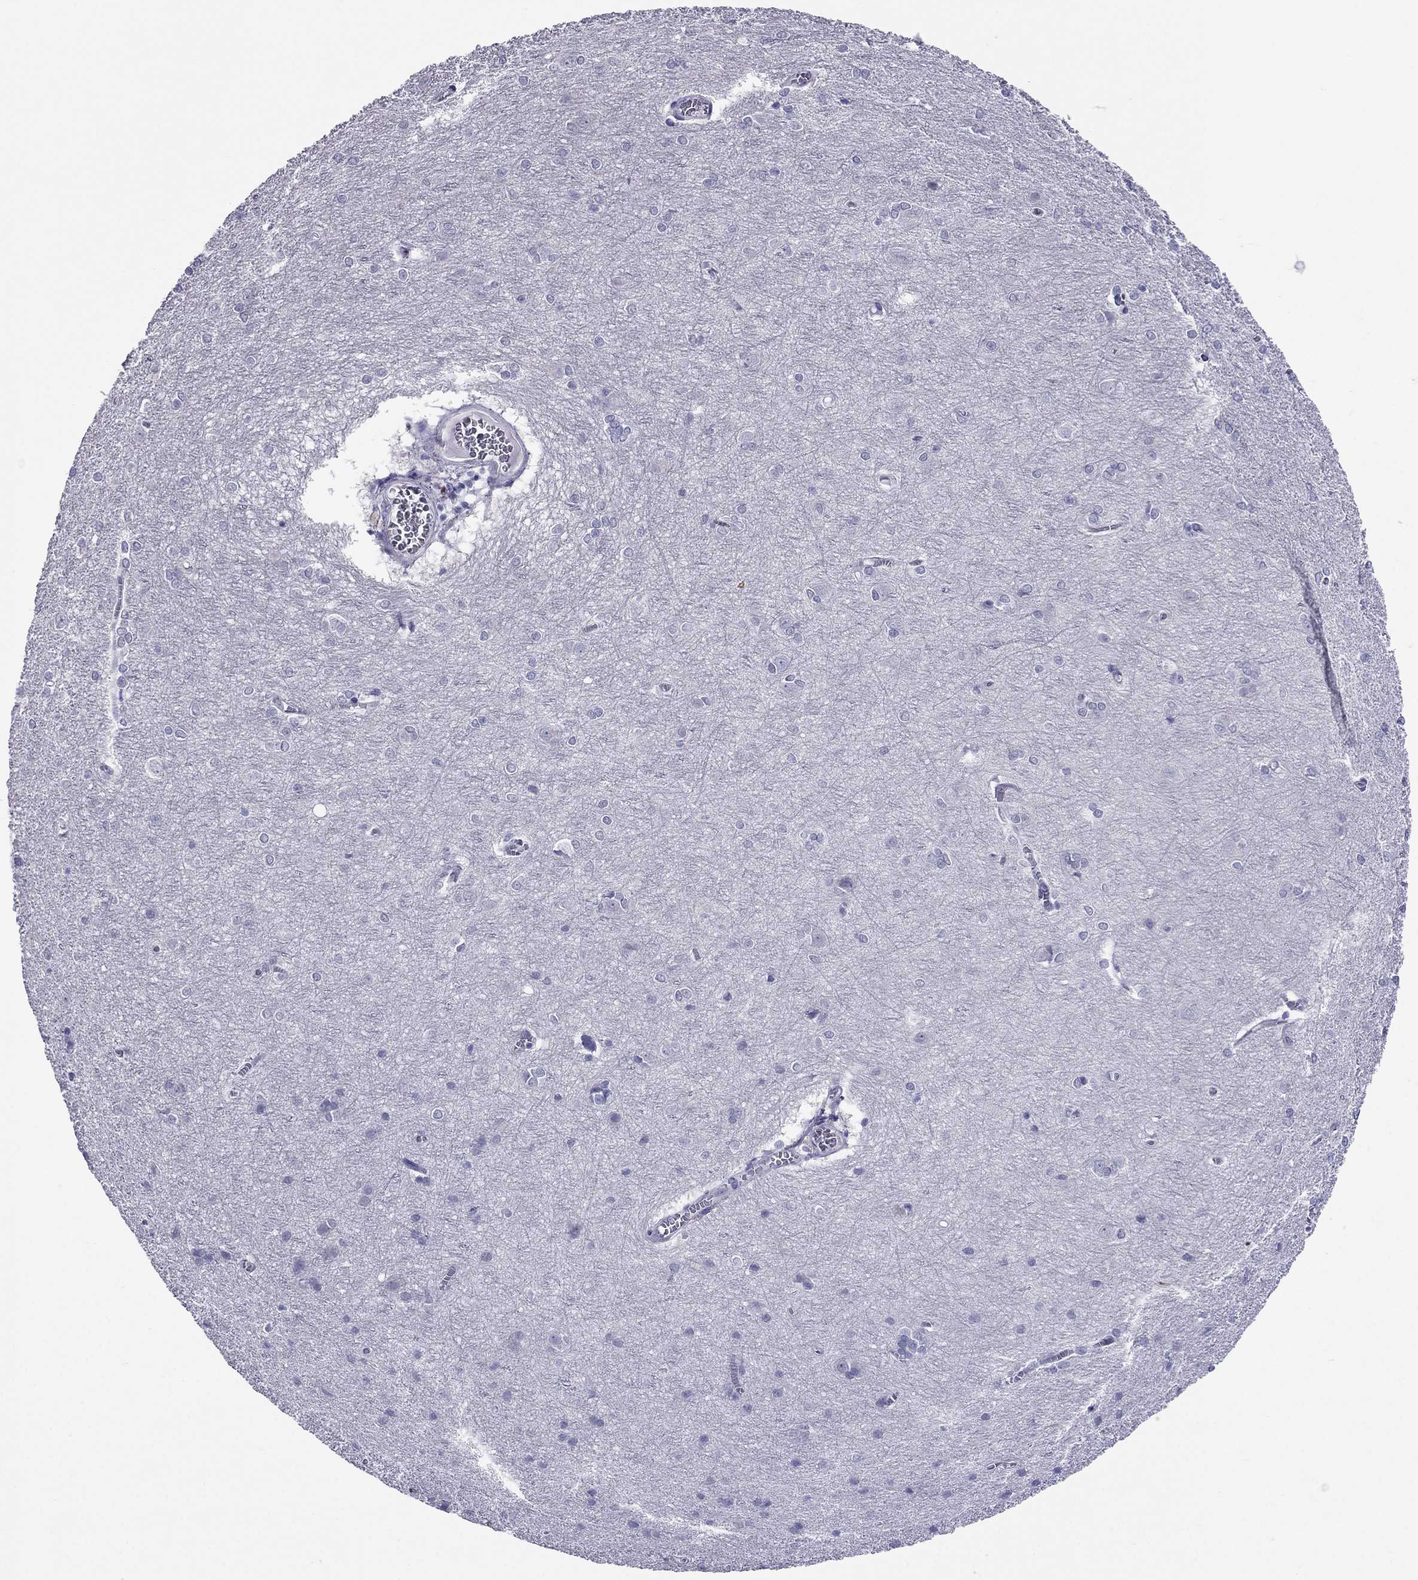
{"staining": {"intensity": "negative", "quantity": "none", "location": "none"}, "tissue": "cerebral cortex", "cell_type": "Endothelial cells", "image_type": "normal", "snomed": [{"axis": "morphology", "description": "Normal tissue, NOS"}, {"axis": "topography", "description": "Cerebral cortex"}], "caption": "An immunohistochemistry photomicrograph of unremarkable cerebral cortex is shown. There is no staining in endothelial cells of cerebral cortex.", "gene": "CROCC2", "patient": {"sex": "male", "age": 37}}